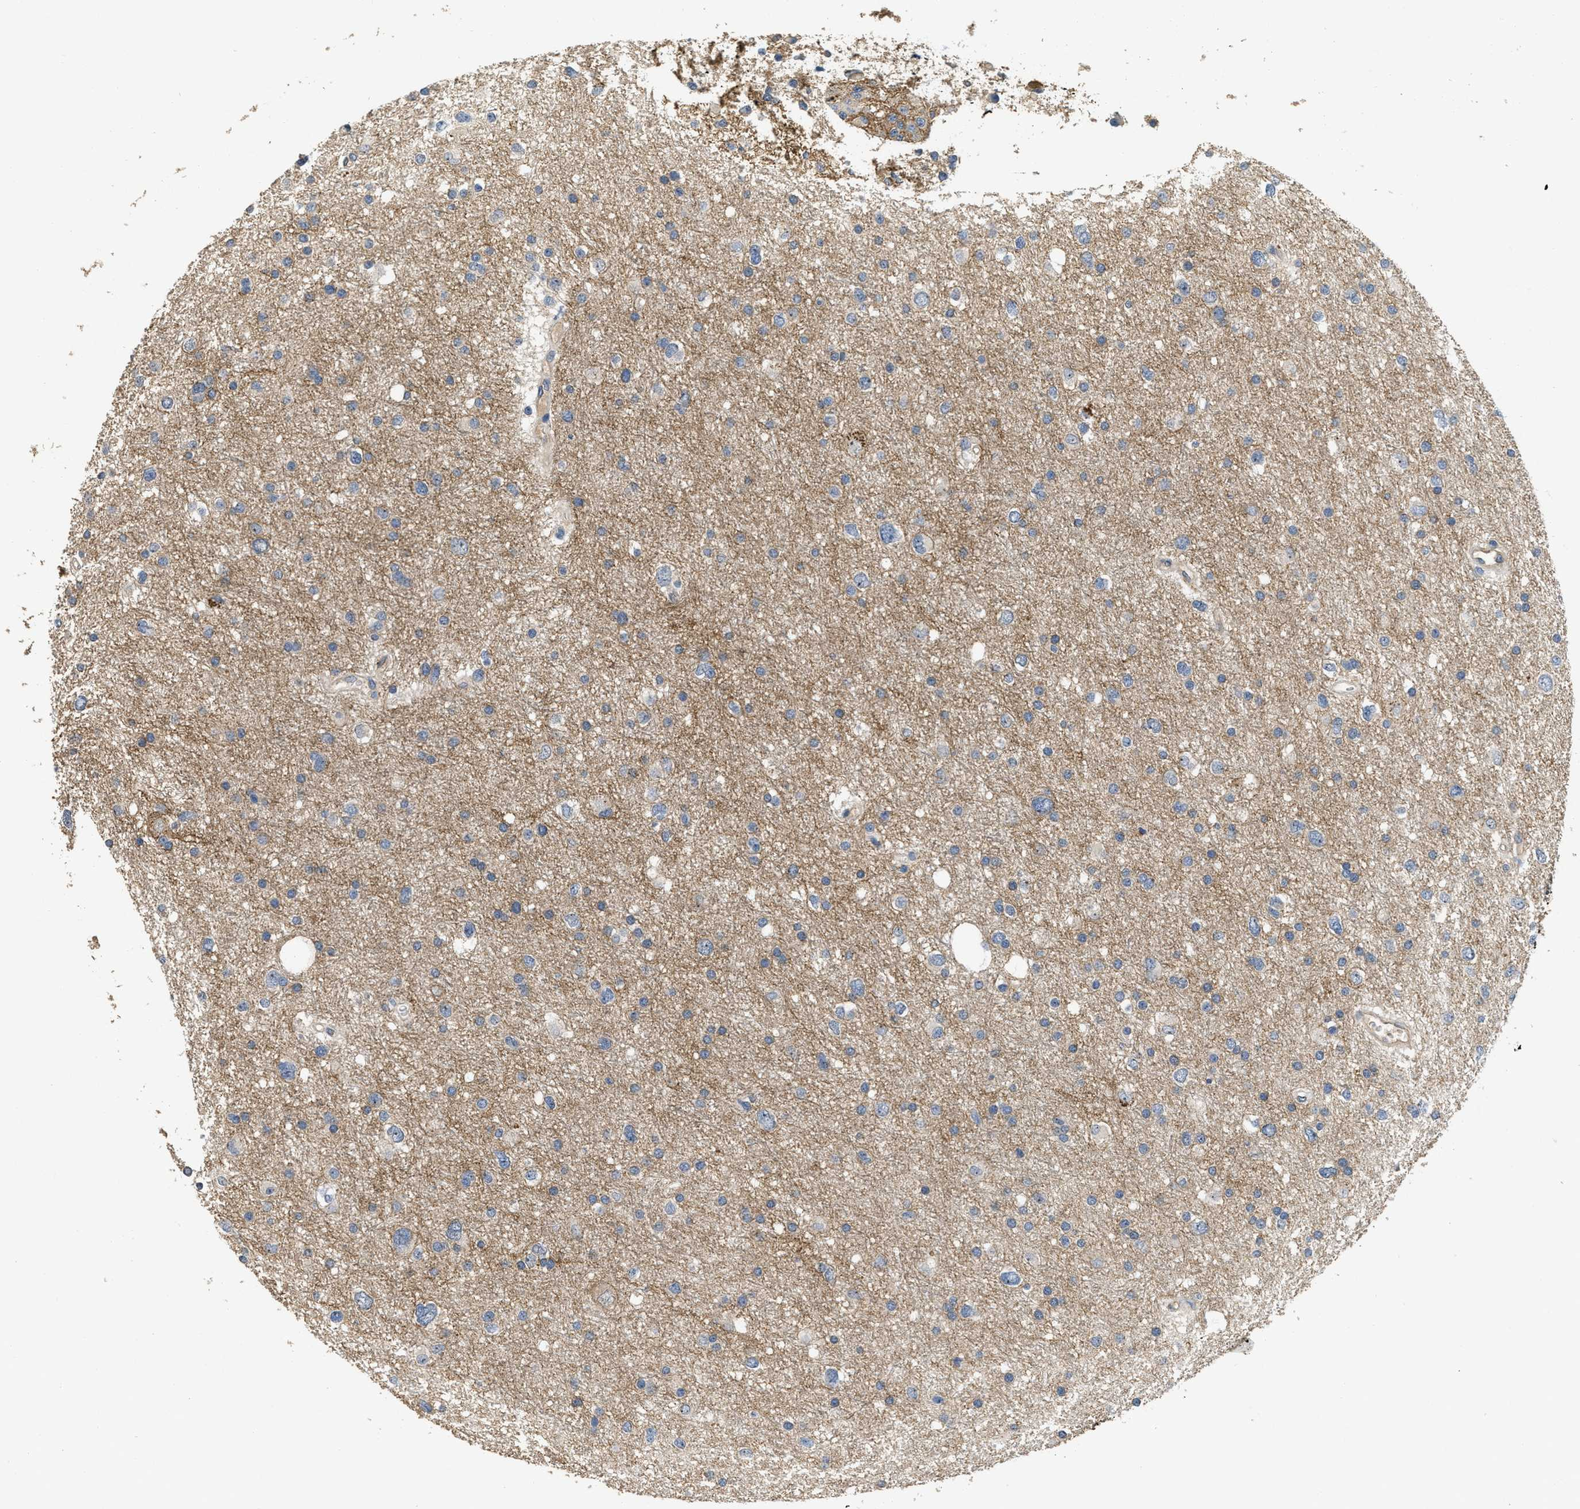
{"staining": {"intensity": "weak", "quantity": "25%-75%", "location": "cytoplasmic/membranous"}, "tissue": "glioma", "cell_type": "Tumor cells", "image_type": "cancer", "snomed": [{"axis": "morphology", "description": "Glioma, malignant, Low grade"}, {"axis": "topography", "description": "Brain"}], "caption": "The photomicrograph shows a brown stain indicating the presence of a protein in the cytoplasmic/membranous of tumor cells in low-grade glioma (malignant). The protein is stained brown, and the nuclei are stained in blue (DAB IHC with brightfield microscopy, high magnification).", "gene": "OSMR", "patient": {"sex": "female", "age": 37}}